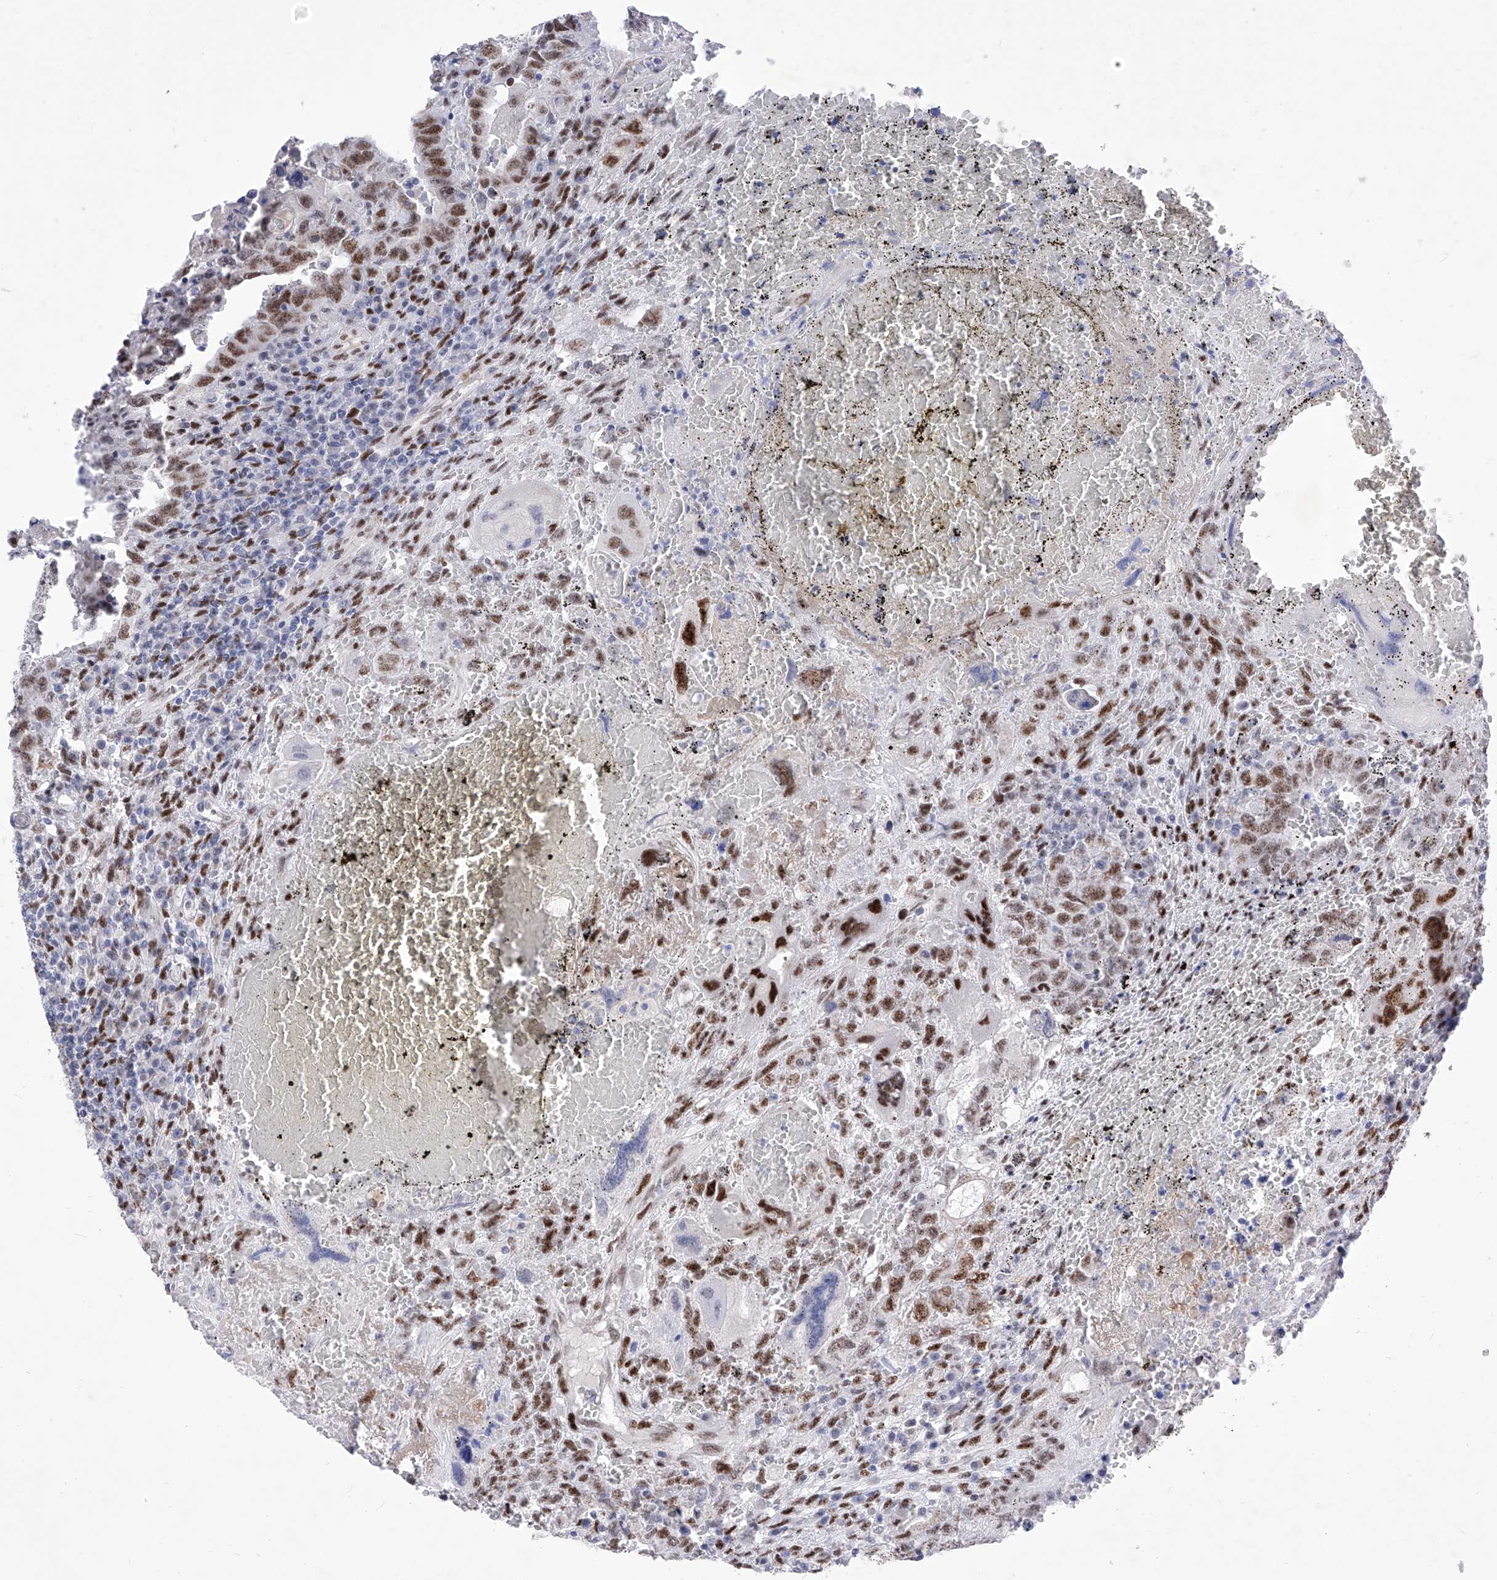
{"staining": {"intensity": "moderate", "quantity": ">75%", "location": "nuclear"}, "tissue": "testis cancer", "cell_type": "Tumor cells", "image_type": "cancer", "snomed": [{"axis": "morphology", "description": "Carcinoma, Embryonal, NOS"}, {"axis": "topography", "description": "Testis"}], "caption": "This photomicrograph shows testis cancer stained with immunohistochemistry to label a protein in brown. The nuclear of tumor cells show moderate positivity for the protein. Nuclei are counter-stained blue.", "gene": "ATN1", "patient": {"sex": "male", "age": 26}}